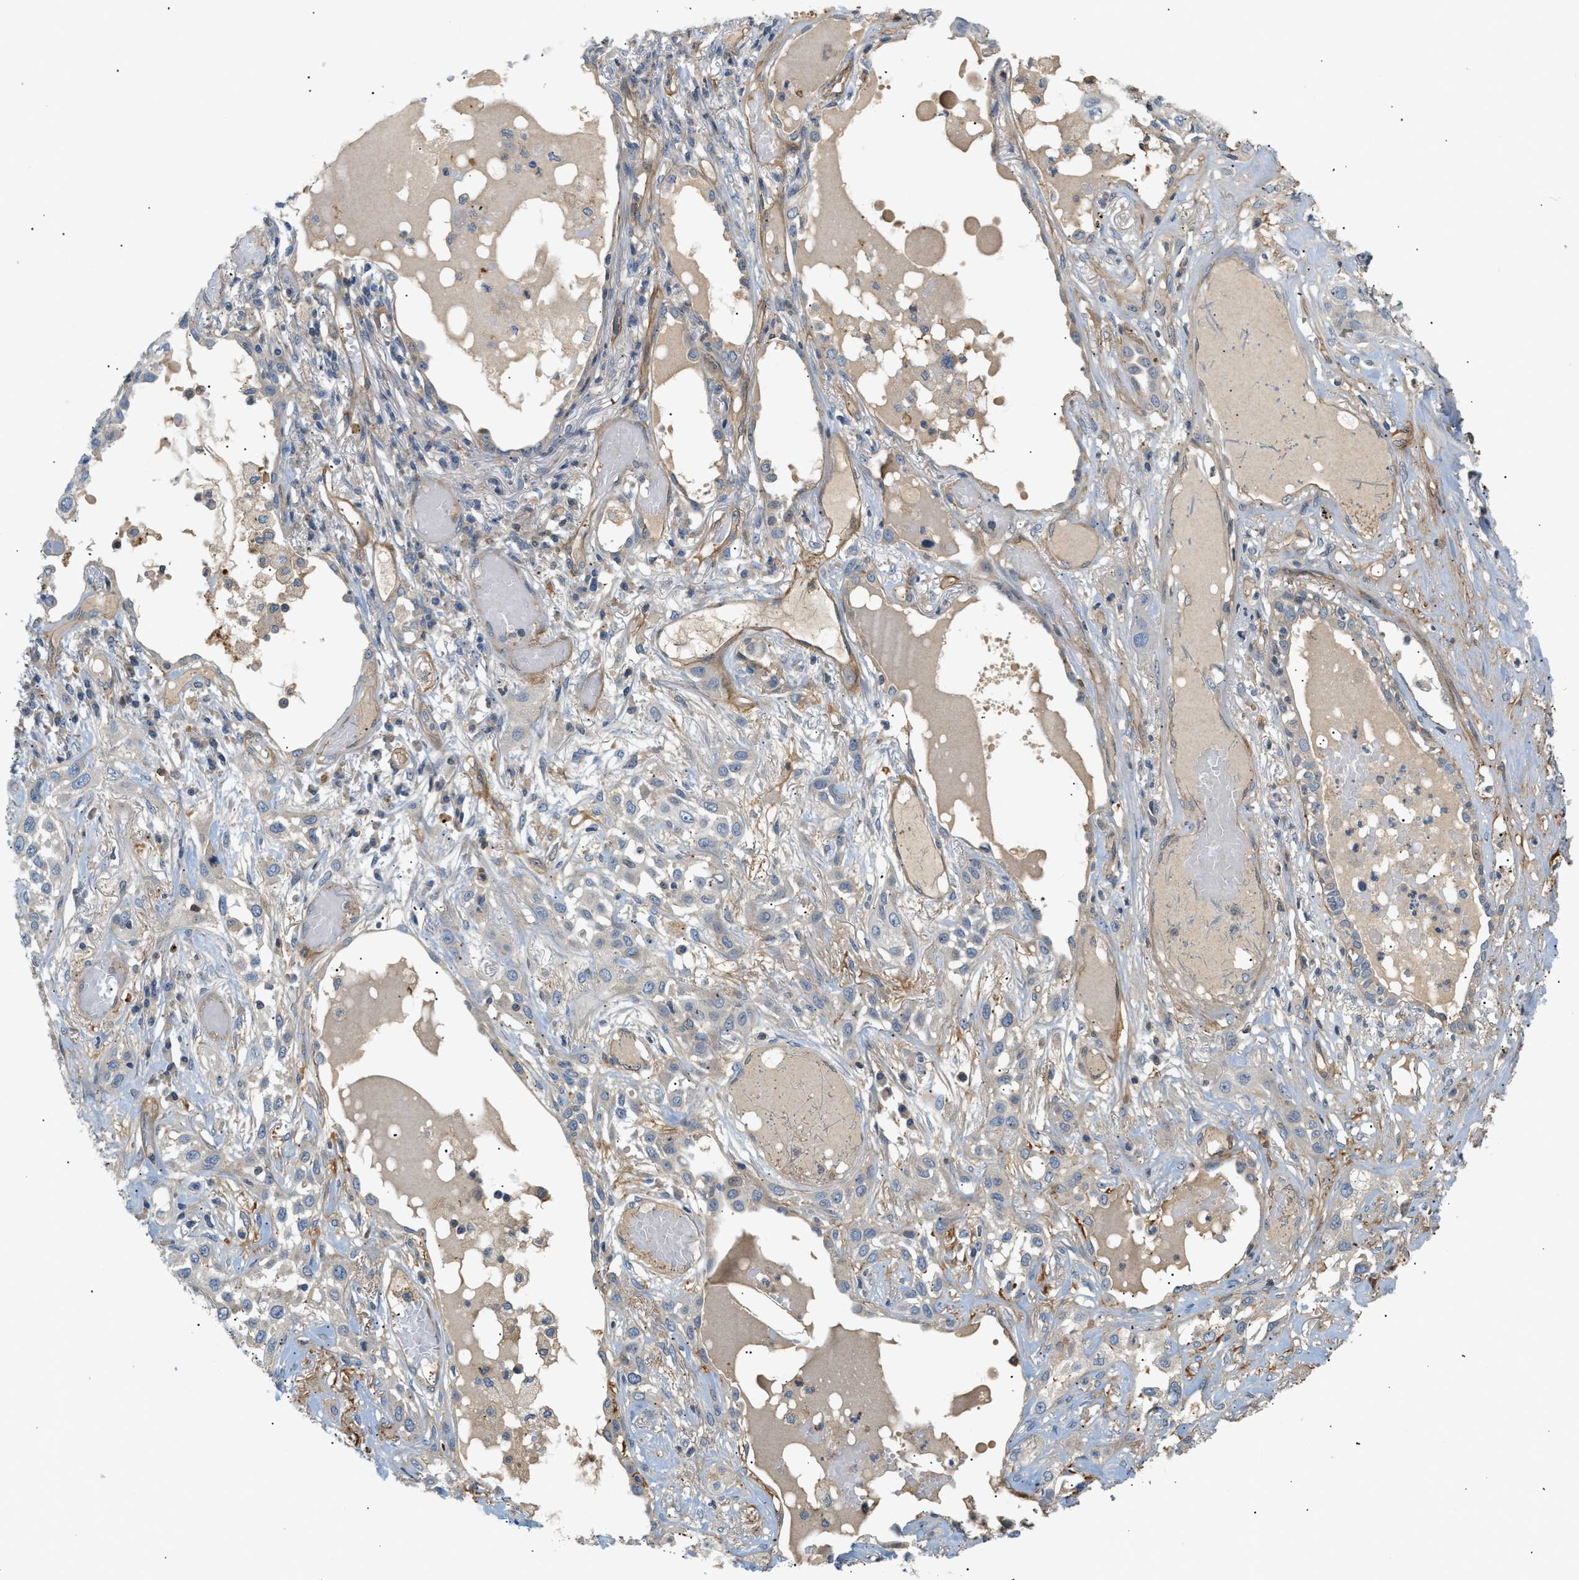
{"staining": {"intensity": "negative", "quantity": "none", "location": "none"}, "tissue": "lung cancer", "cell_type": "Tumor cells", "image_type": "cancer", "snomed": [{"axis": "morphology", "description": "Squamous cell carcinoma, NOS"}, {"axis": "topography", "description": "Lung"}], "caption": "Tumor cells show no significant positivity in lung cancer. Nuclei are stained in blue.", "gene": "FARS2", "patient": {"sex": "male", "age": 71}}